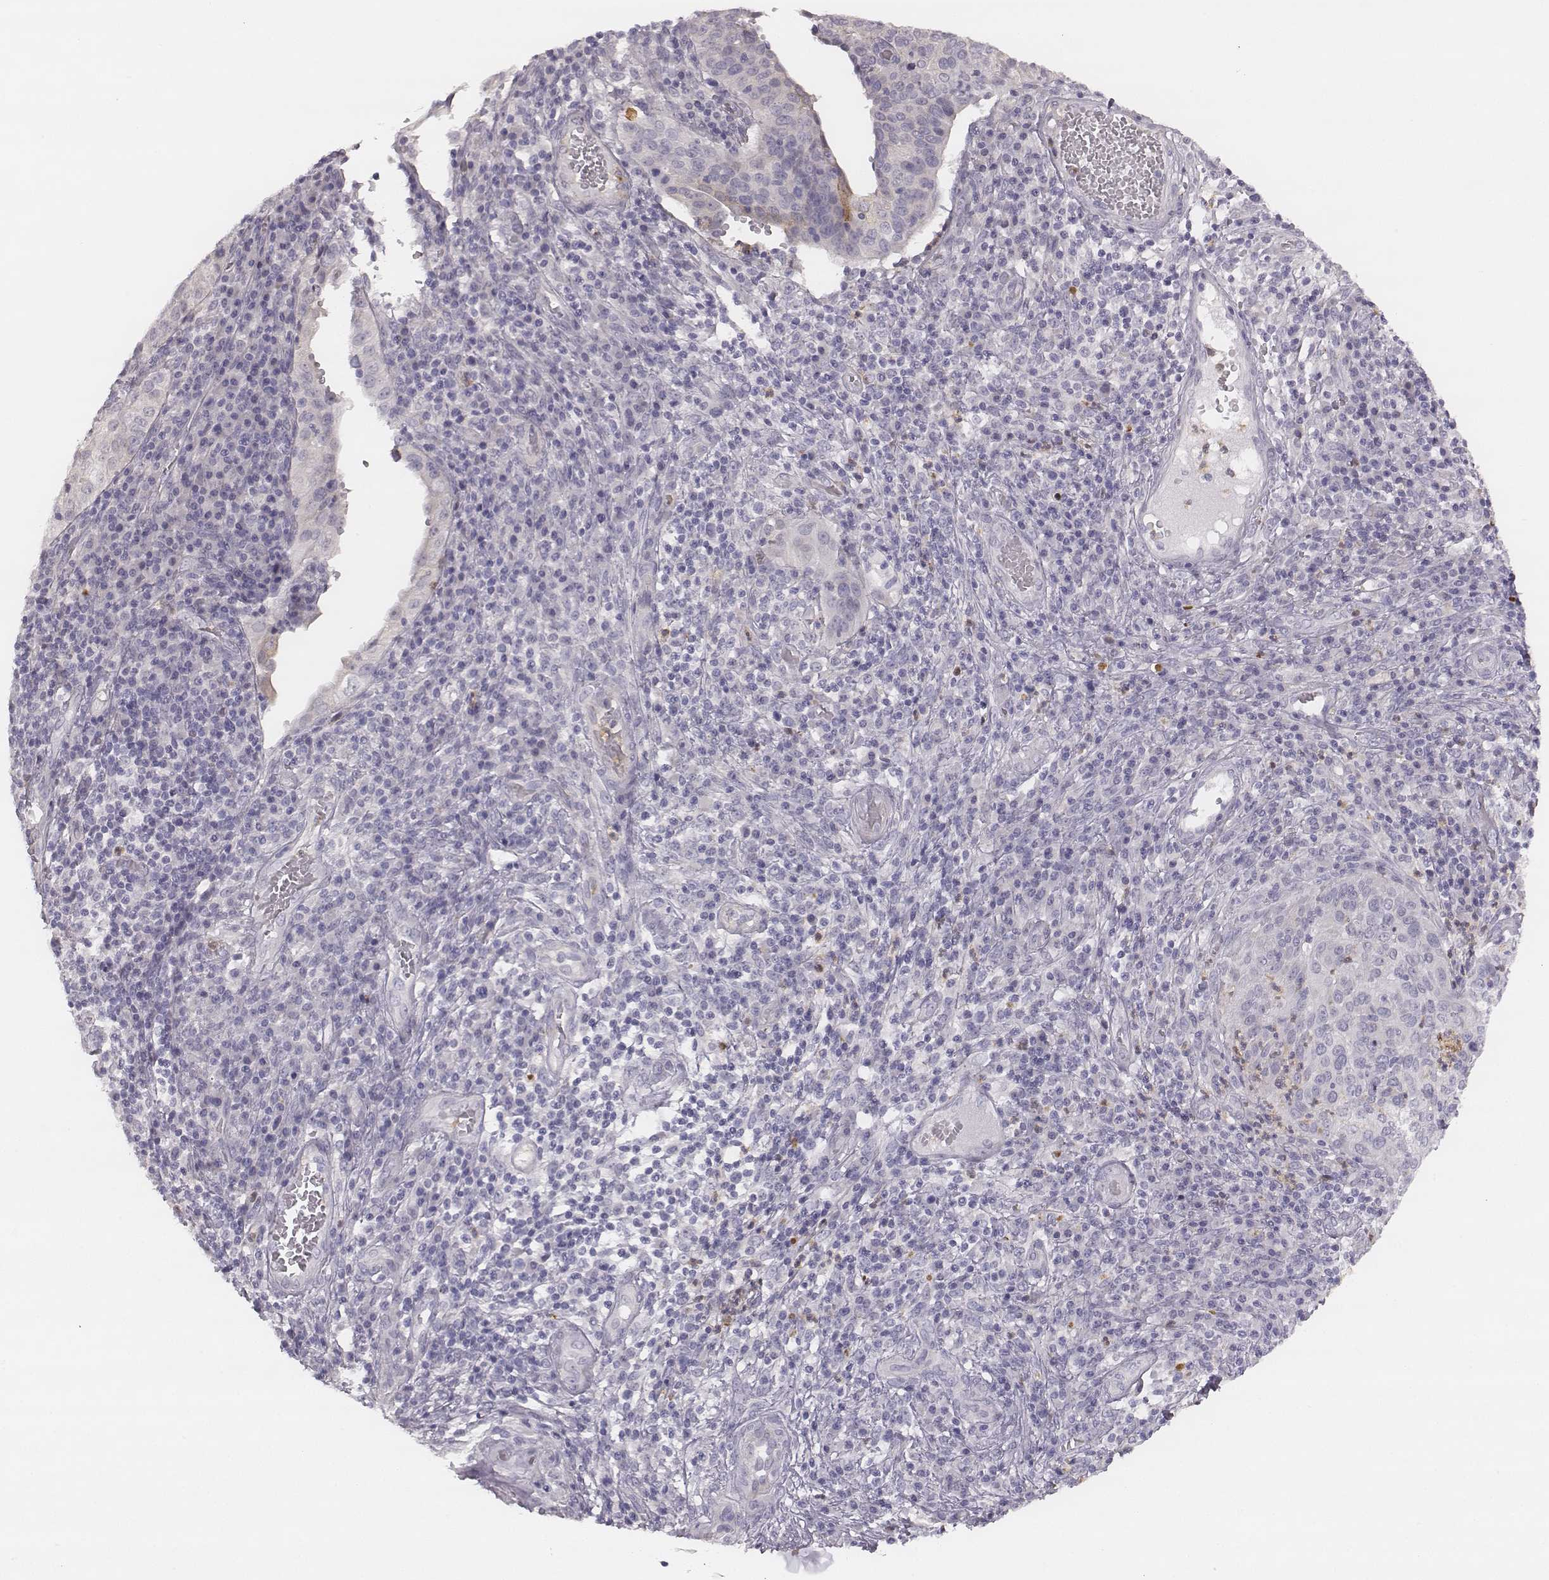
{"staining": {"intensity": "negative", "quantity": "none", "location": "none"}, "tissue": "cervical cancer", "cell_type": "Tumor cells", "image_type": "cancer", "snomed": [{"axis": "morphology", "description": "Squamous cell carcinoma, NOS"}, {"axis": "topography", "description": "Cervix"}], "caption": "This is an immunohistochemistry histopathology image of cervical cancer (squamous cell carcinoma). There is no expression in tumor cells.", "gene": "KCNJ12", "patient": {"sex": "female", "age": 39}}